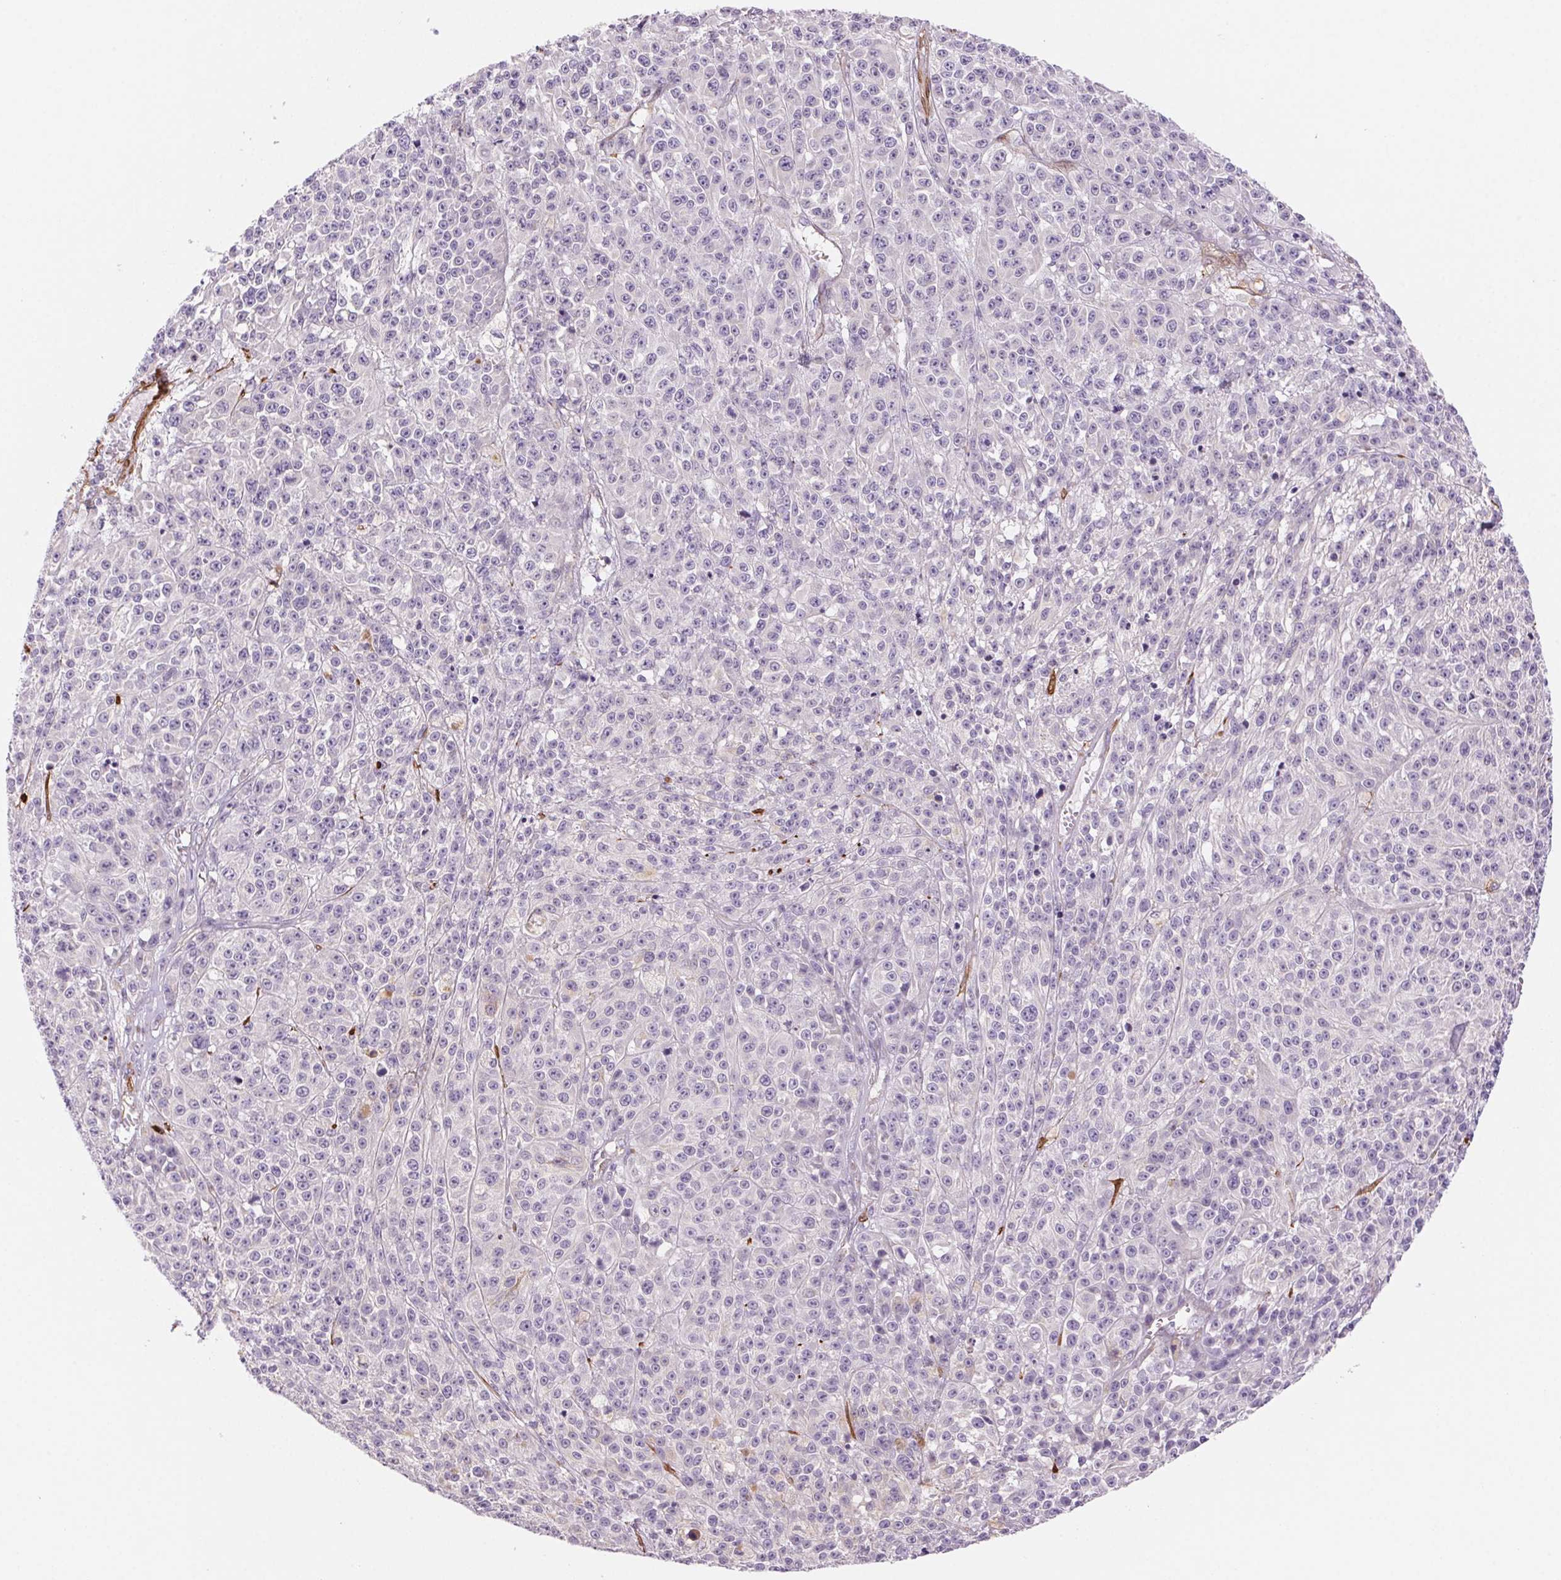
{"staining": {"intensity": "negative", "quantity": "none", "location": "none"}, "tissue": "melanoma", "cell_type": "Tumor cells", "image_type": "cancer", "snomed": [{"axis": "morphology", "description": "Malignant melanoma, NOS"}, {"axis": "topography", "description": "Skin"}], "caption": "Immunohistochemistry of human malignant melanoma reveals no staining in tumor cells.", "gene": "GPX8", "patient": {"sex": "female", "age": 58}}